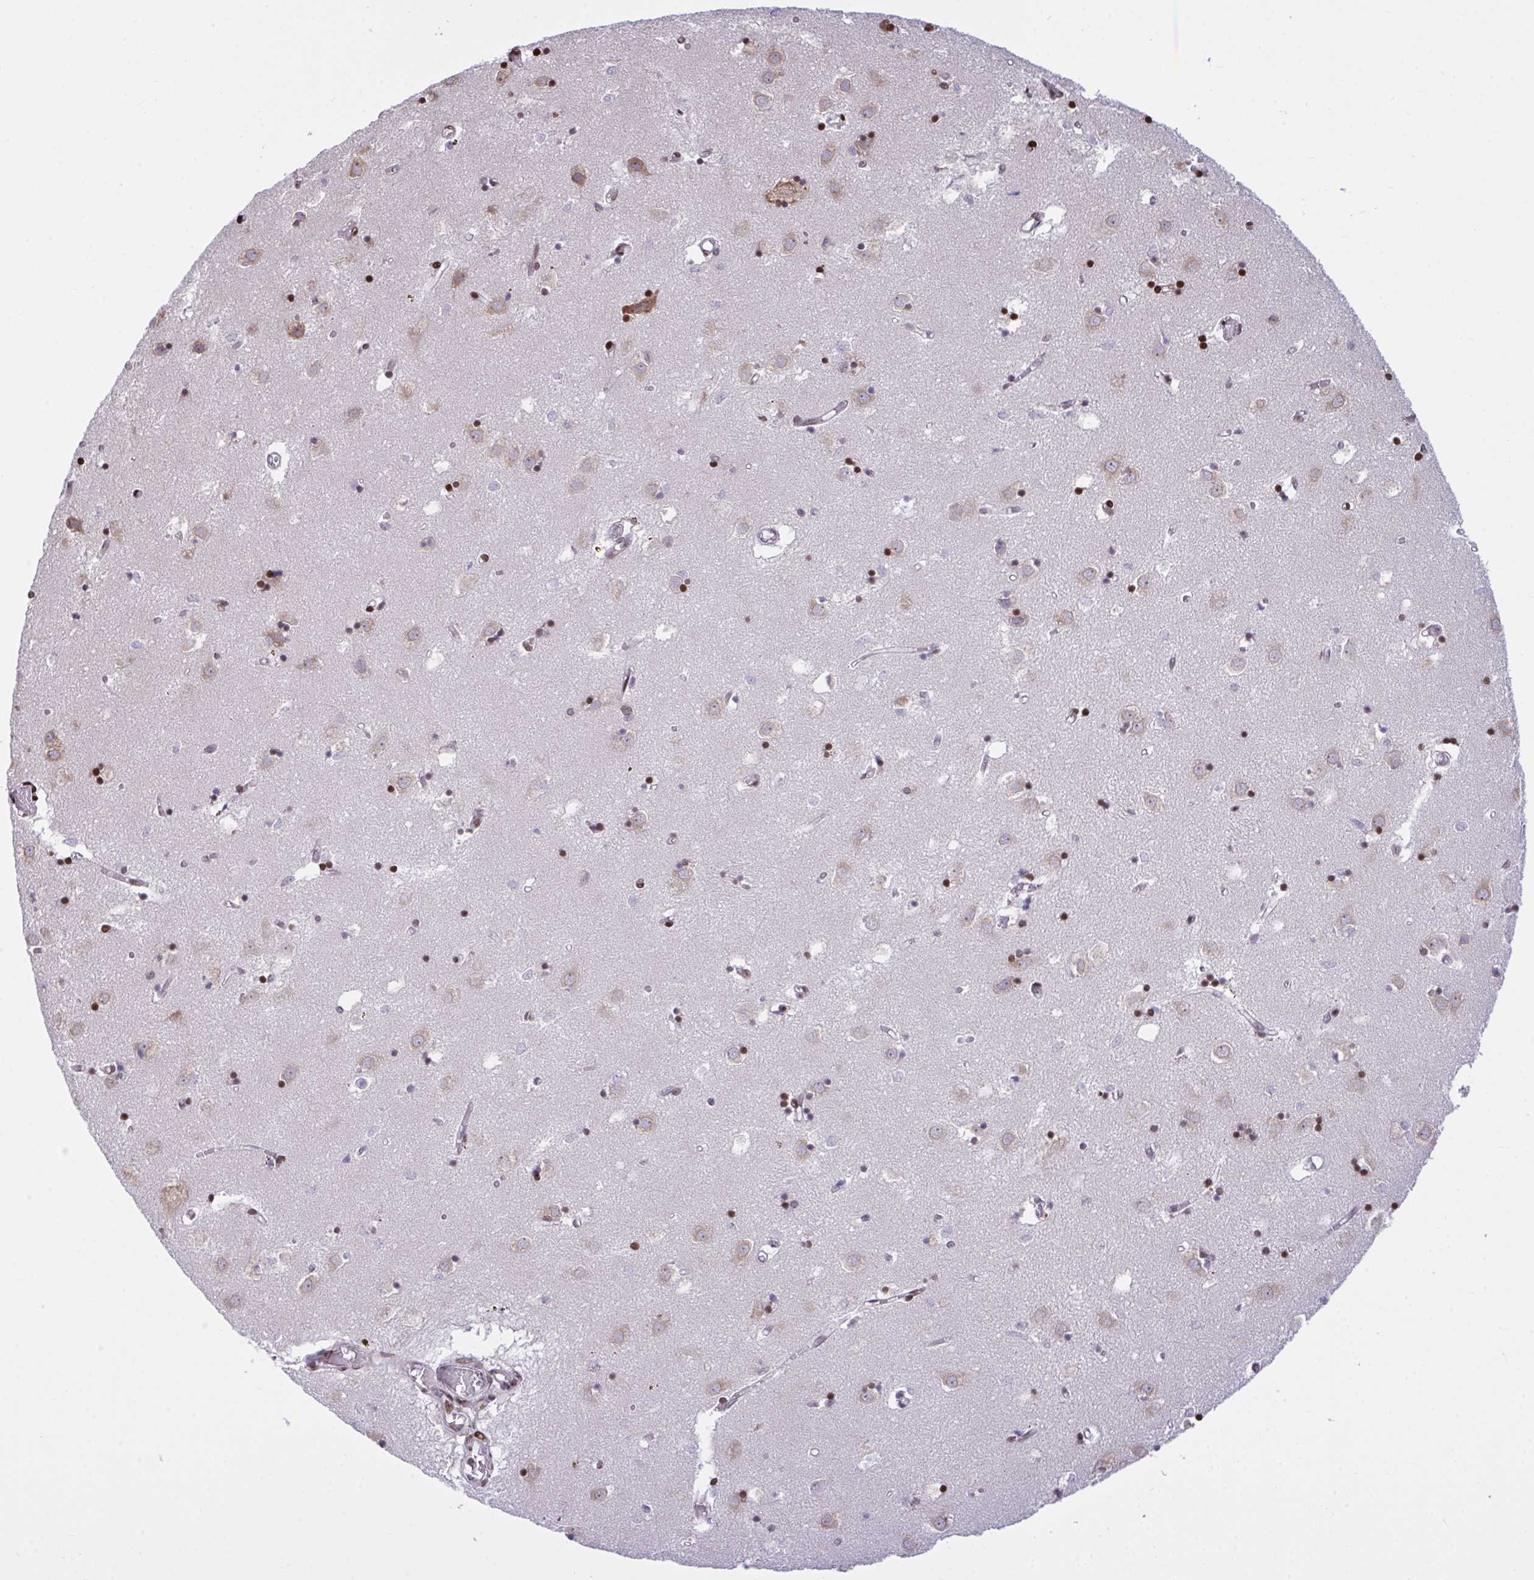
{"staining": {"intensity": "moderate", "quantity": "<25%", "location": "nuclear"}, "tissue": "caudate", "cell_type": "Glial cells", "image_type": "normal", "snomed": [{"axis": "morphology", "description": "Normal tissue, NOS"}, {"axis": "topography", "description": "Lateral ventricle wall"}], "caption": "The photomicrograph displays a brown stain indicating the presence of a protein in the nuclear of glial cells in caudate.", "gene": "RAPGEF5", "patient": {"sex": "male", "age": 70}}